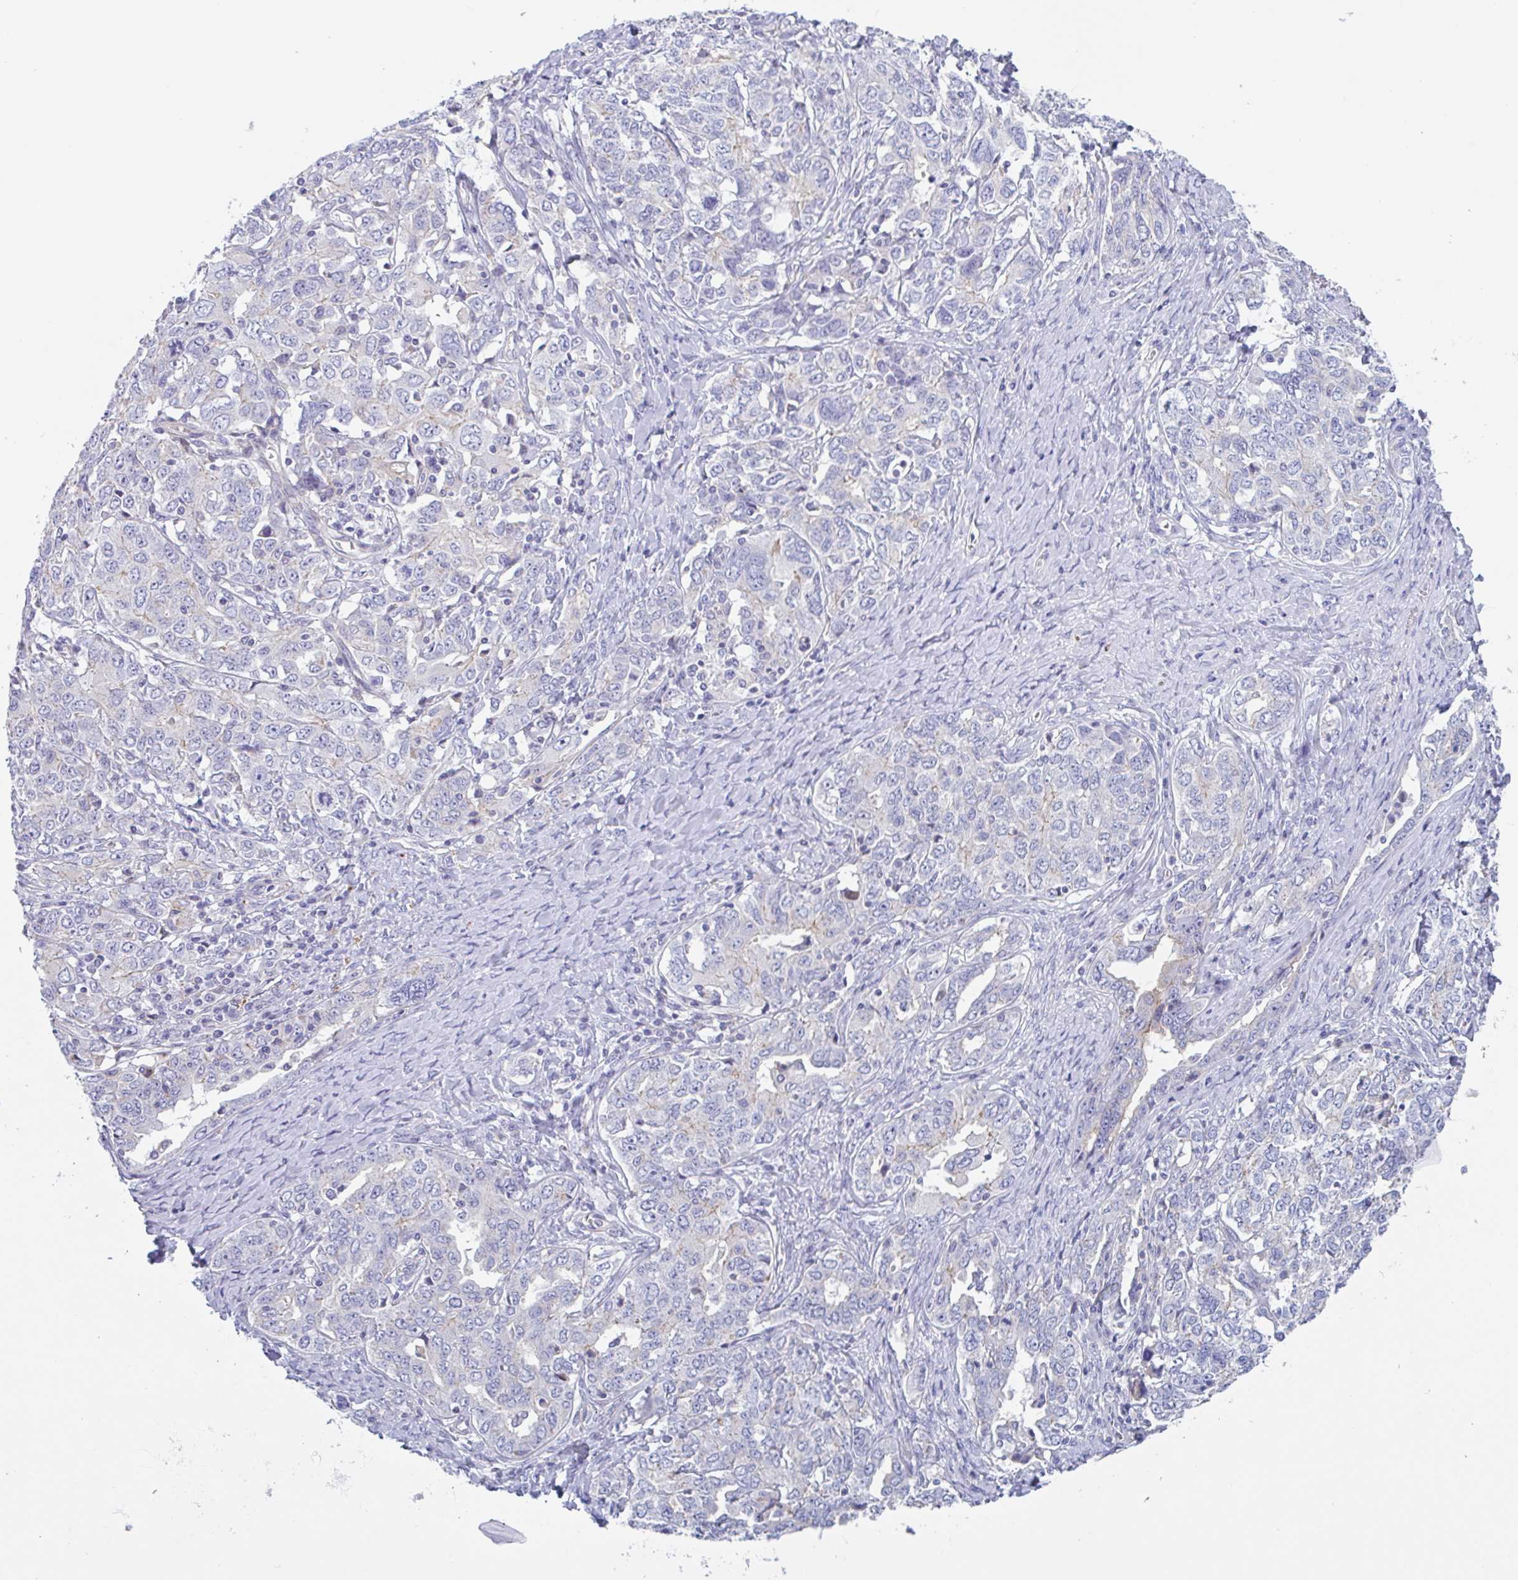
{"staining": {"intensity": "negative", "quantity": "none", "location": "none"}, "tissue": "ovarian cancer", "cell_type": "Tumor cells", "image_type": "cancer", "snomed": [{"axis": "morphology", "description": "Carcinoma, endometroid"}, {"axis": "topography", "description": "Ovary"}], "caption": "Endometroid carcinoma (ovarian) was stained to show a protein in brown. There is no significant expression in tumor cells.", "gene": "LENG9", "patient": {"sex": "female", "age": 62}}